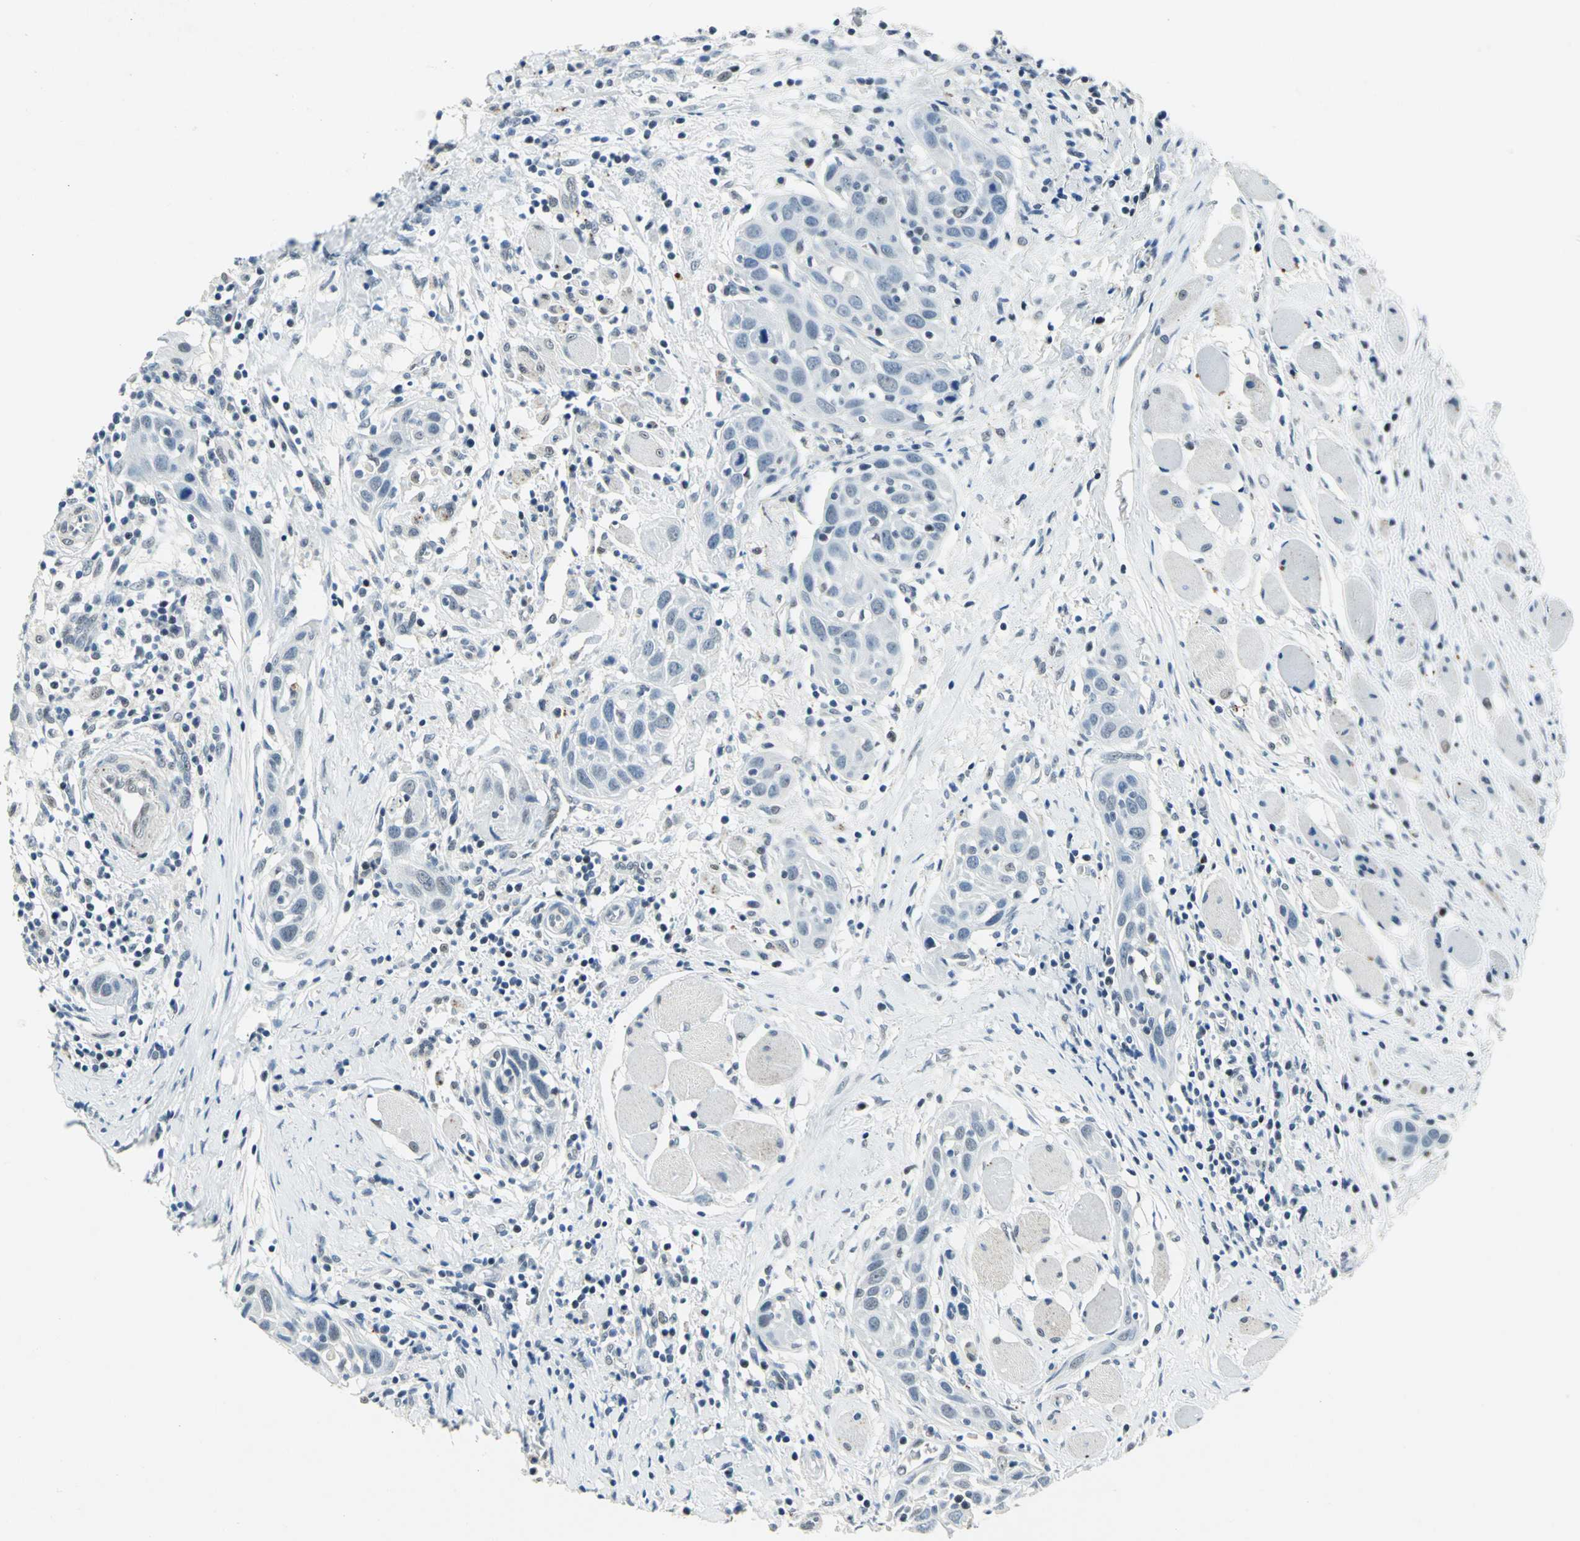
{"staining": {"intensity": "negative", "quantity": "none", "location": "none"}, "tissue": "head and neck cancer", "cell_type": "Tumor cells", "image_type": "cancer", "snomed": [{"axis": "morphology", "description": "Squamous cell carcinoma, NOS"}, {"axis": "topography", "description": "Oral tissue"}, {"axis": "topography", "description": "Head-Neck"}], "caption": "This is an immunohistochemistry photomicrograph of human squamous cell carcinoma (head and neck). There is no staining in tumor cells.", "gene": "RAD17", "patient": {"sex": "female", "age": 50}}